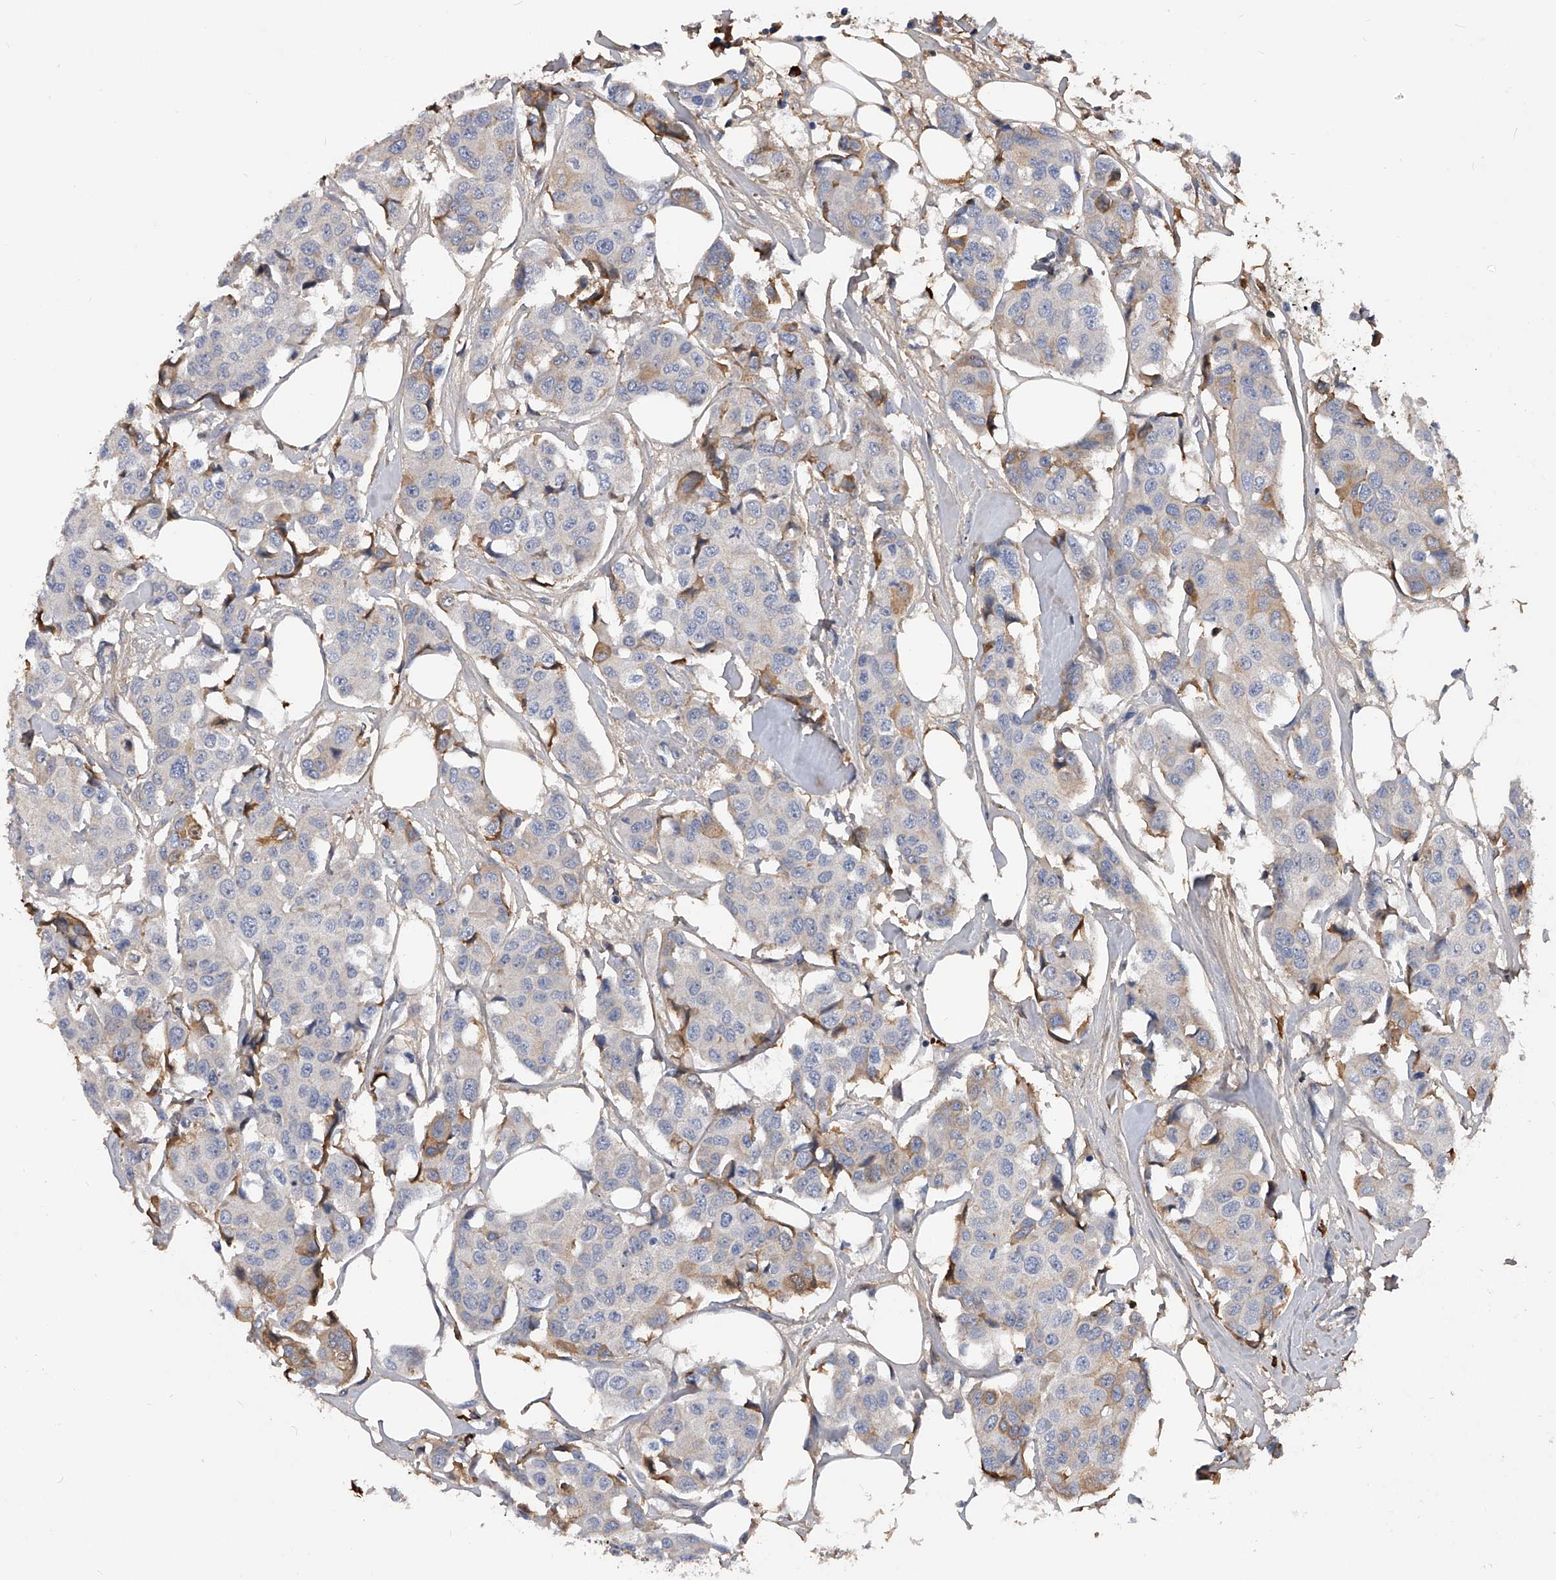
{"staining": {"intensity": "moderate", "quantity": "<25%", "location": "cytoplasmic/membranous"}, "tissue": "breast cancer", "cell_type": "Tumor cells", "image_type": "cancer", "snomed": [{"axis": "morphology", "description": "Duct carcinoma"}, {"axis": "topography", "description": "Breast"}], "caption": "There is low levels of moderate cytoplasmic/membranous positivity in tumor cells of infiltrating ductal carcinoma (breast), as demonstrated by immunohistochemical staining (brown color).", "gene": "ZNF25", "patient": {"sex": "female", "age": 80}}